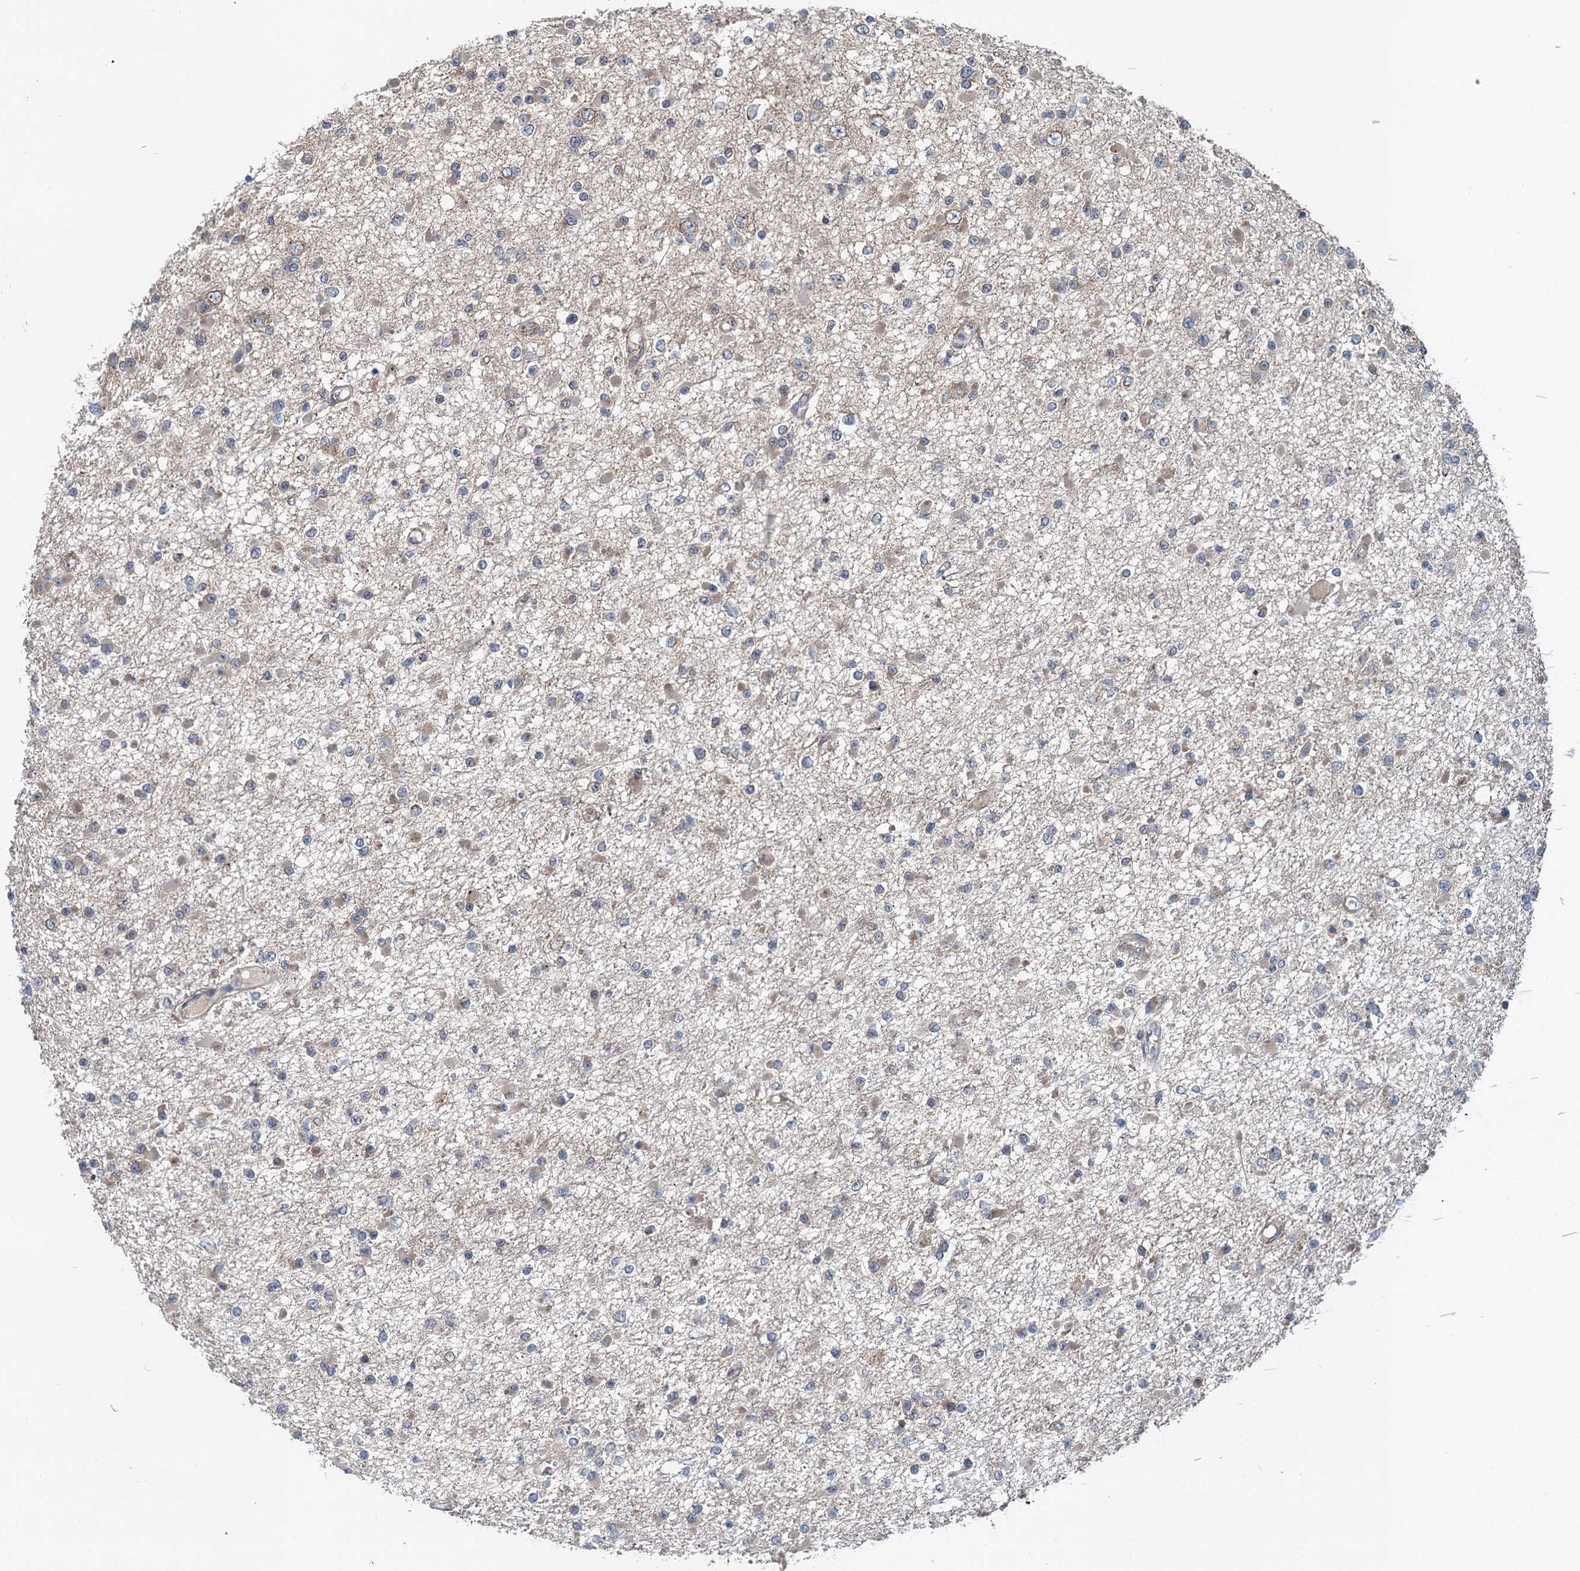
{"staining": {"intensity": "weak", "quantity": "<25%", "location": "cytoplasmic/membranous"}, "tissue": "glioma", "cell_type": "Tumor cells", "image_type": "cancer", "snomed": [{"axis": "morphology", "description": "Glioma, malignant, Low grade"}, {"axis": "topography", "description": "Brain"}], "caption": "High power microscopy histopathology image of an immunohistochemistry (IHC) image of glioma, revealing no significant positivity in tumor cells.", "gene": "DYNC2I2", "patient": {"sex": "female", "age": 22}}